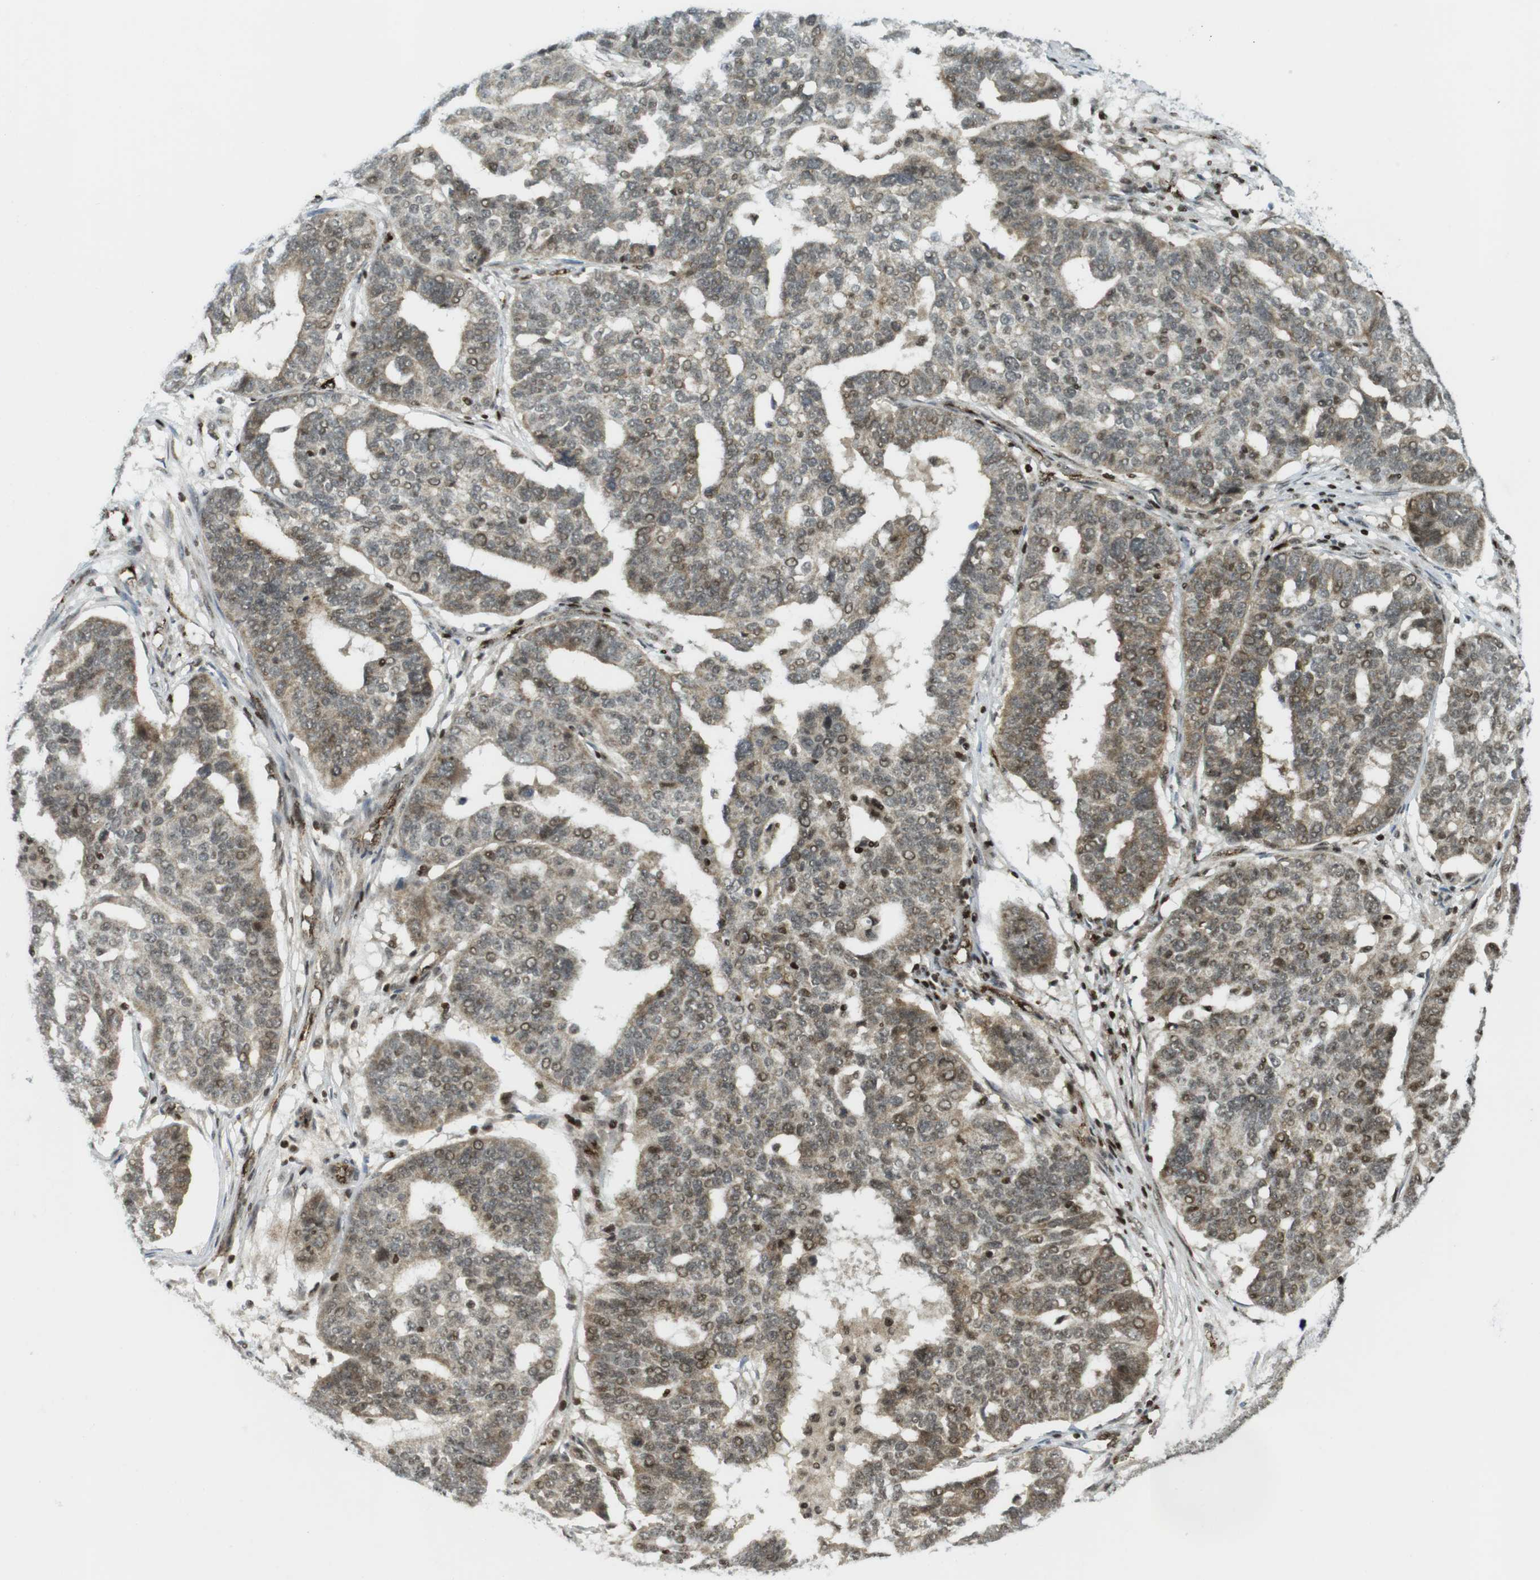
{"staining": {"intensity": "moderate", "quantity": ">75%", "location": "nuclear"}, "tissue": "ovarian cancer", "cell_type": "Tumor cells", "image_type": "cancer", "snomed": [{"axis": "morphology", "description": "Cystadenocarcinoma, serous, NOS"}, {"axis": "topography", "description": "Ovary"}], "caption": "Tumor cells reveal medium levels of moderate nuclear expression in approximately >75% of cells in human ovarian cancer (serous cystadenocarcinoma).", "gene": "PPP1R13B", "patient": {"sex": "female", "age": 59}}